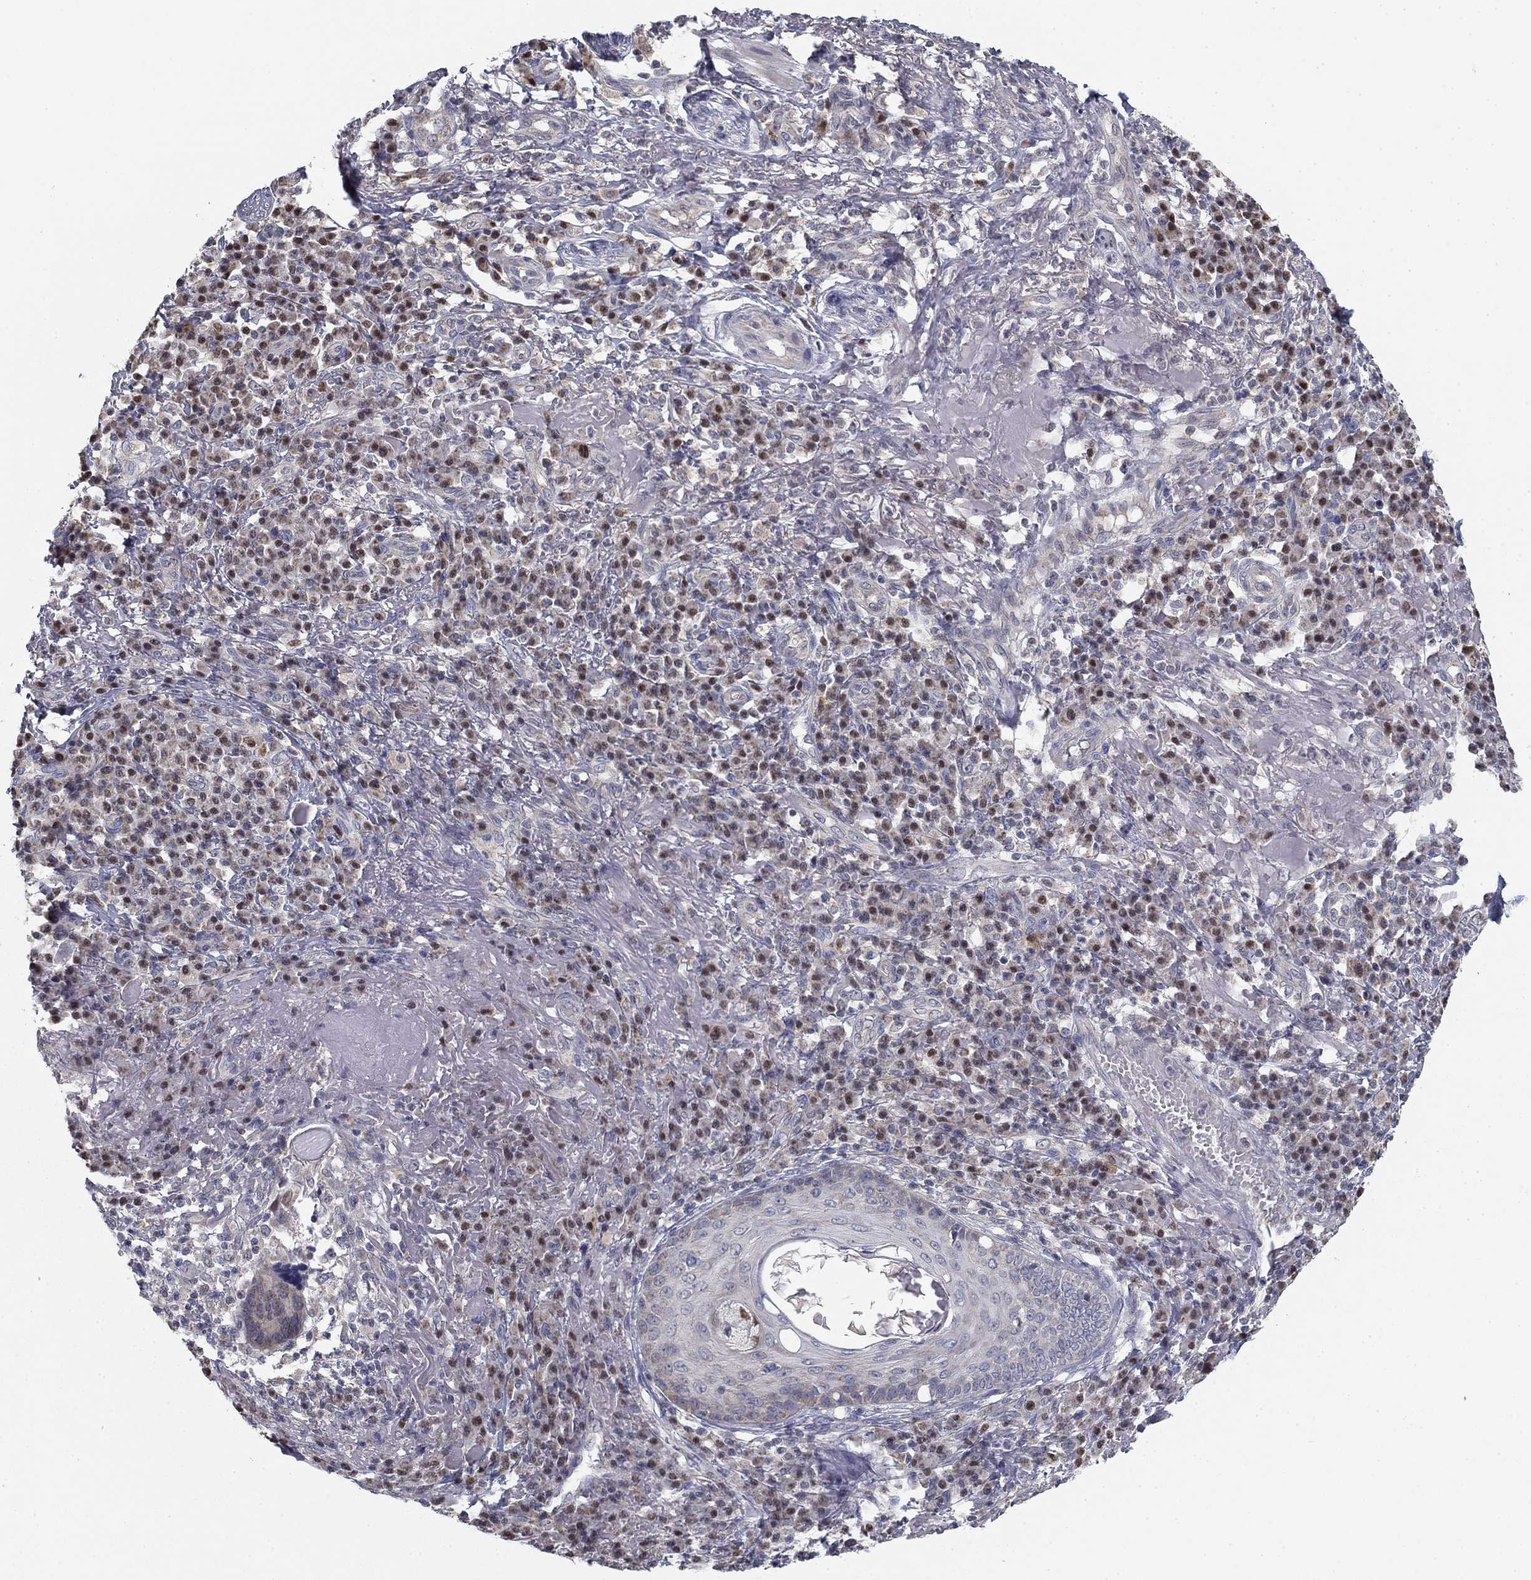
{"staining": {"intensity": "negative", "quantity": "none", "location": "none"}, "tissue": "skin cancer", "cell_type": "Tumor cells", "image_type": "cancer", "snomed": [{"axis": "morphology", "description": "Squamous cell carcinoma, NOS"}, {"axis": "topography", "description": "Skin"}], "caption": "Protein analysis of skin squamous cell carcinoma shows no significant positivity in tumor cells. (Stains: DAB immunohistochemistry (IHC) with hematoxylin counter stain, Microscopy: brightfield microscopy at high magnification).", "gene": "SLC2A9", "patient": {"sex": "male", "age": 92}}